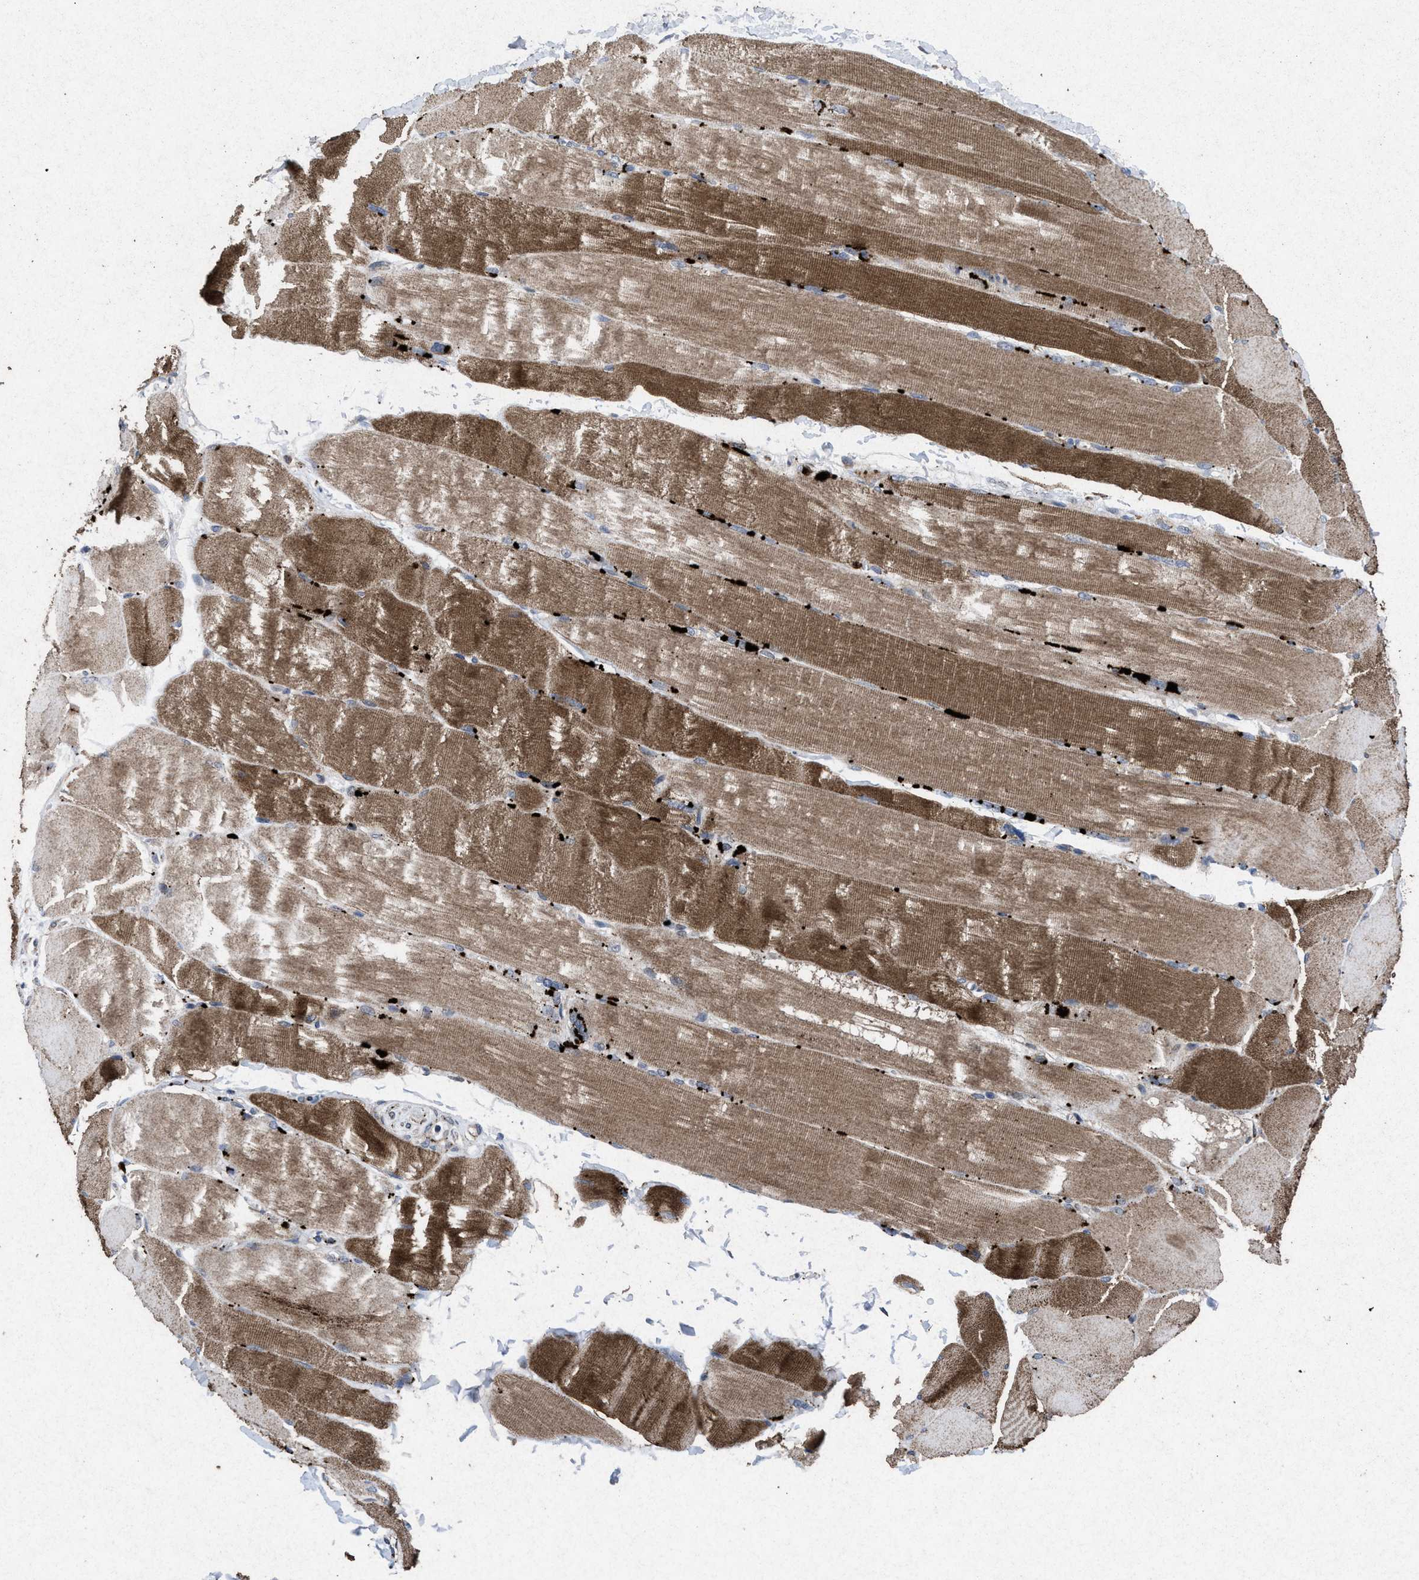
{"staining": {"intensity": "moderate", "quantity": ">75%", "location": "cytoplasmic/membranous"}, "tissue": "skeletal muscle", "cell_type": "Myocytes", "image_type": "normal", "snomed": [{"axis": "morphology", "description": "Normal tissue, NOS"}, {"axis": "topography", "description": "Skin"}, {"axis": "topography", "description": "Skeletal muscle"}], "caption": "Immunohistochemistry (IHC) image of unremarkable skeletal muscle: human skeletal muscle stained using immunohistochemistry shows medium levels of moderate protein expression localized specifically in the cytoplasmic/membranous of myocytes, appearing as a cytoplasmic/membranous brown color.", "gene": "MSI2", "patient": {"sex": "male", "age": 83}}